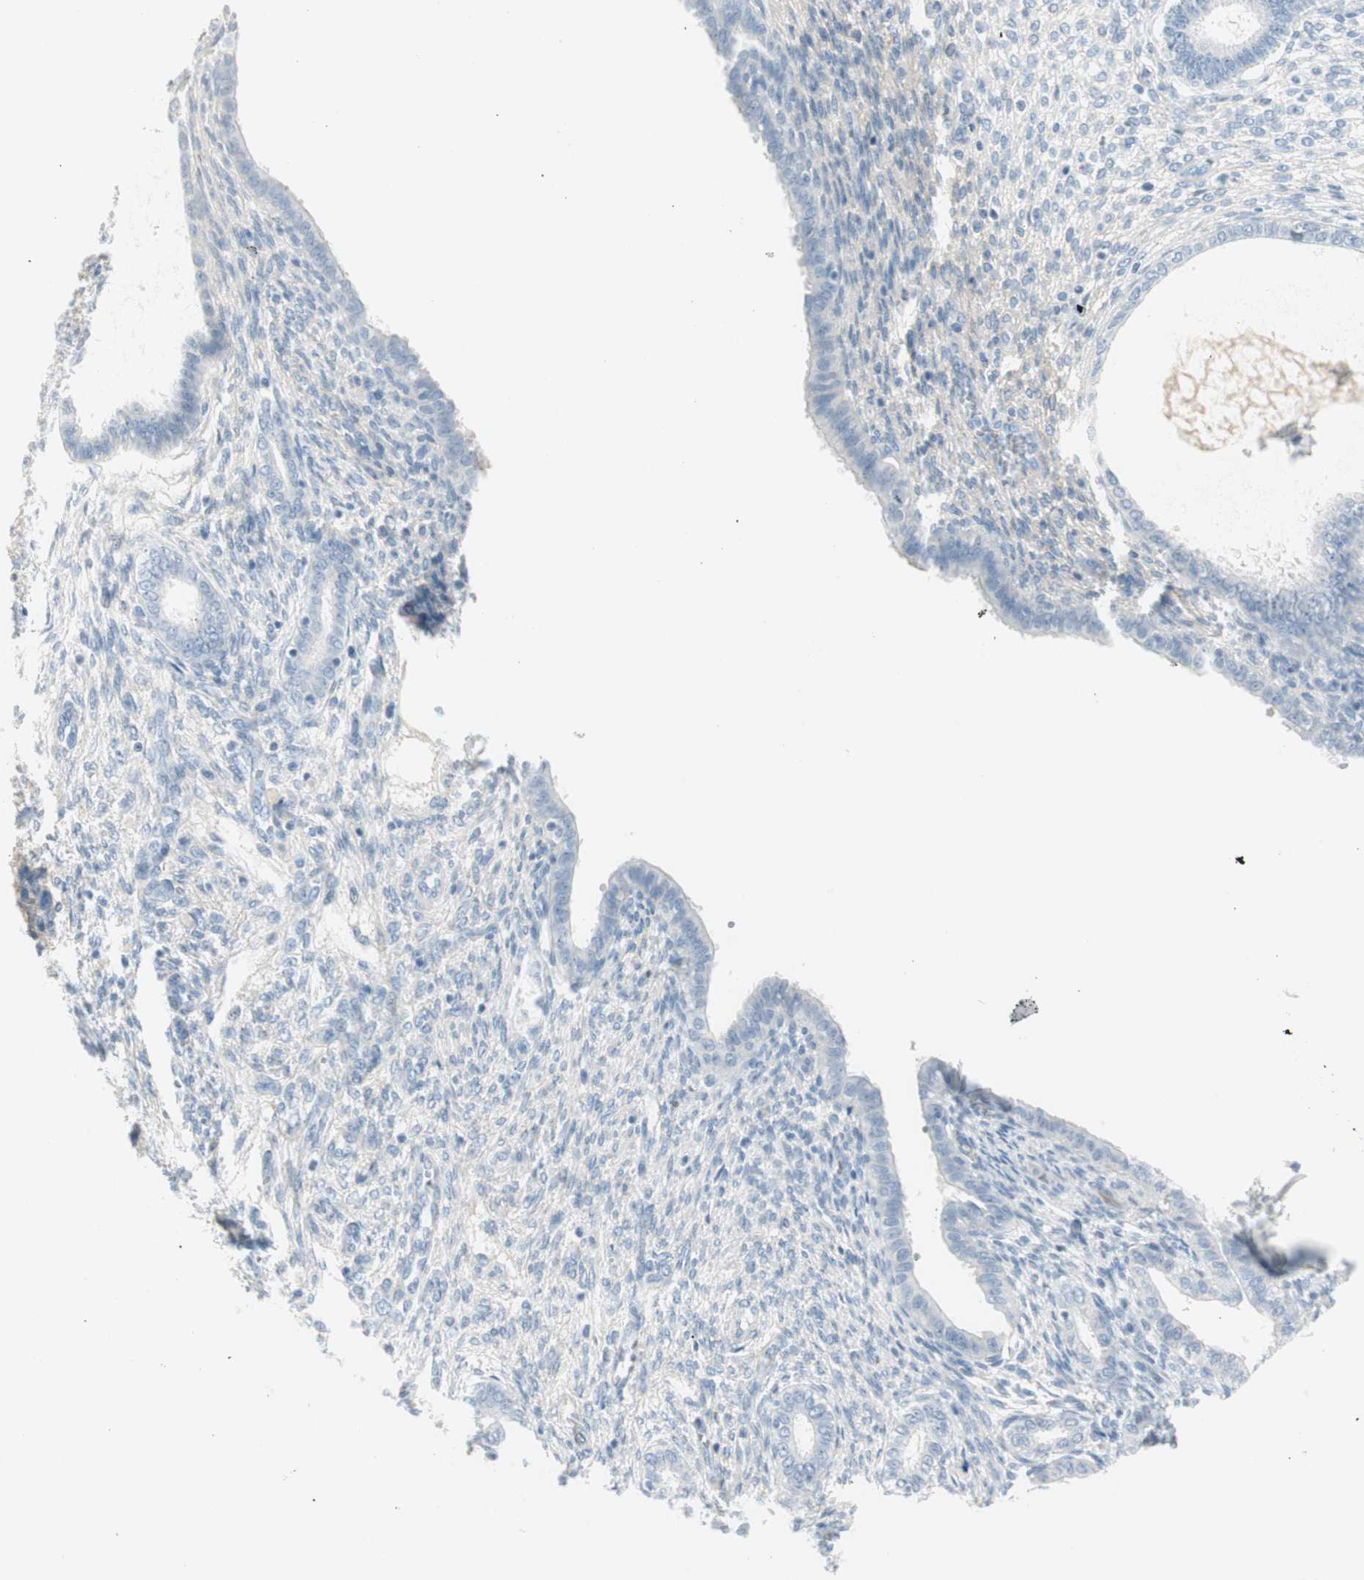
{"staining": {"intensity": "negative", "quantity": "none", "location": "none"}, "tissue": "endometrium", "cell_type": "Cells in endometrial stroma", "image_type": "normal", "snomed": [{"axis": "morphology", "description": "Normal tissue, NOS"}, {"axis": "topography", "description": "Endometrium"}], "caption": "High magnification brightfield microscopy of benign endometrium stained with DAB (brown) and counterstained with hematoxylin (blue): cells in endometrial stroma show no significant expression.", "gene": "CDHR5", "patient": {"sex": "female", "age": 72}}